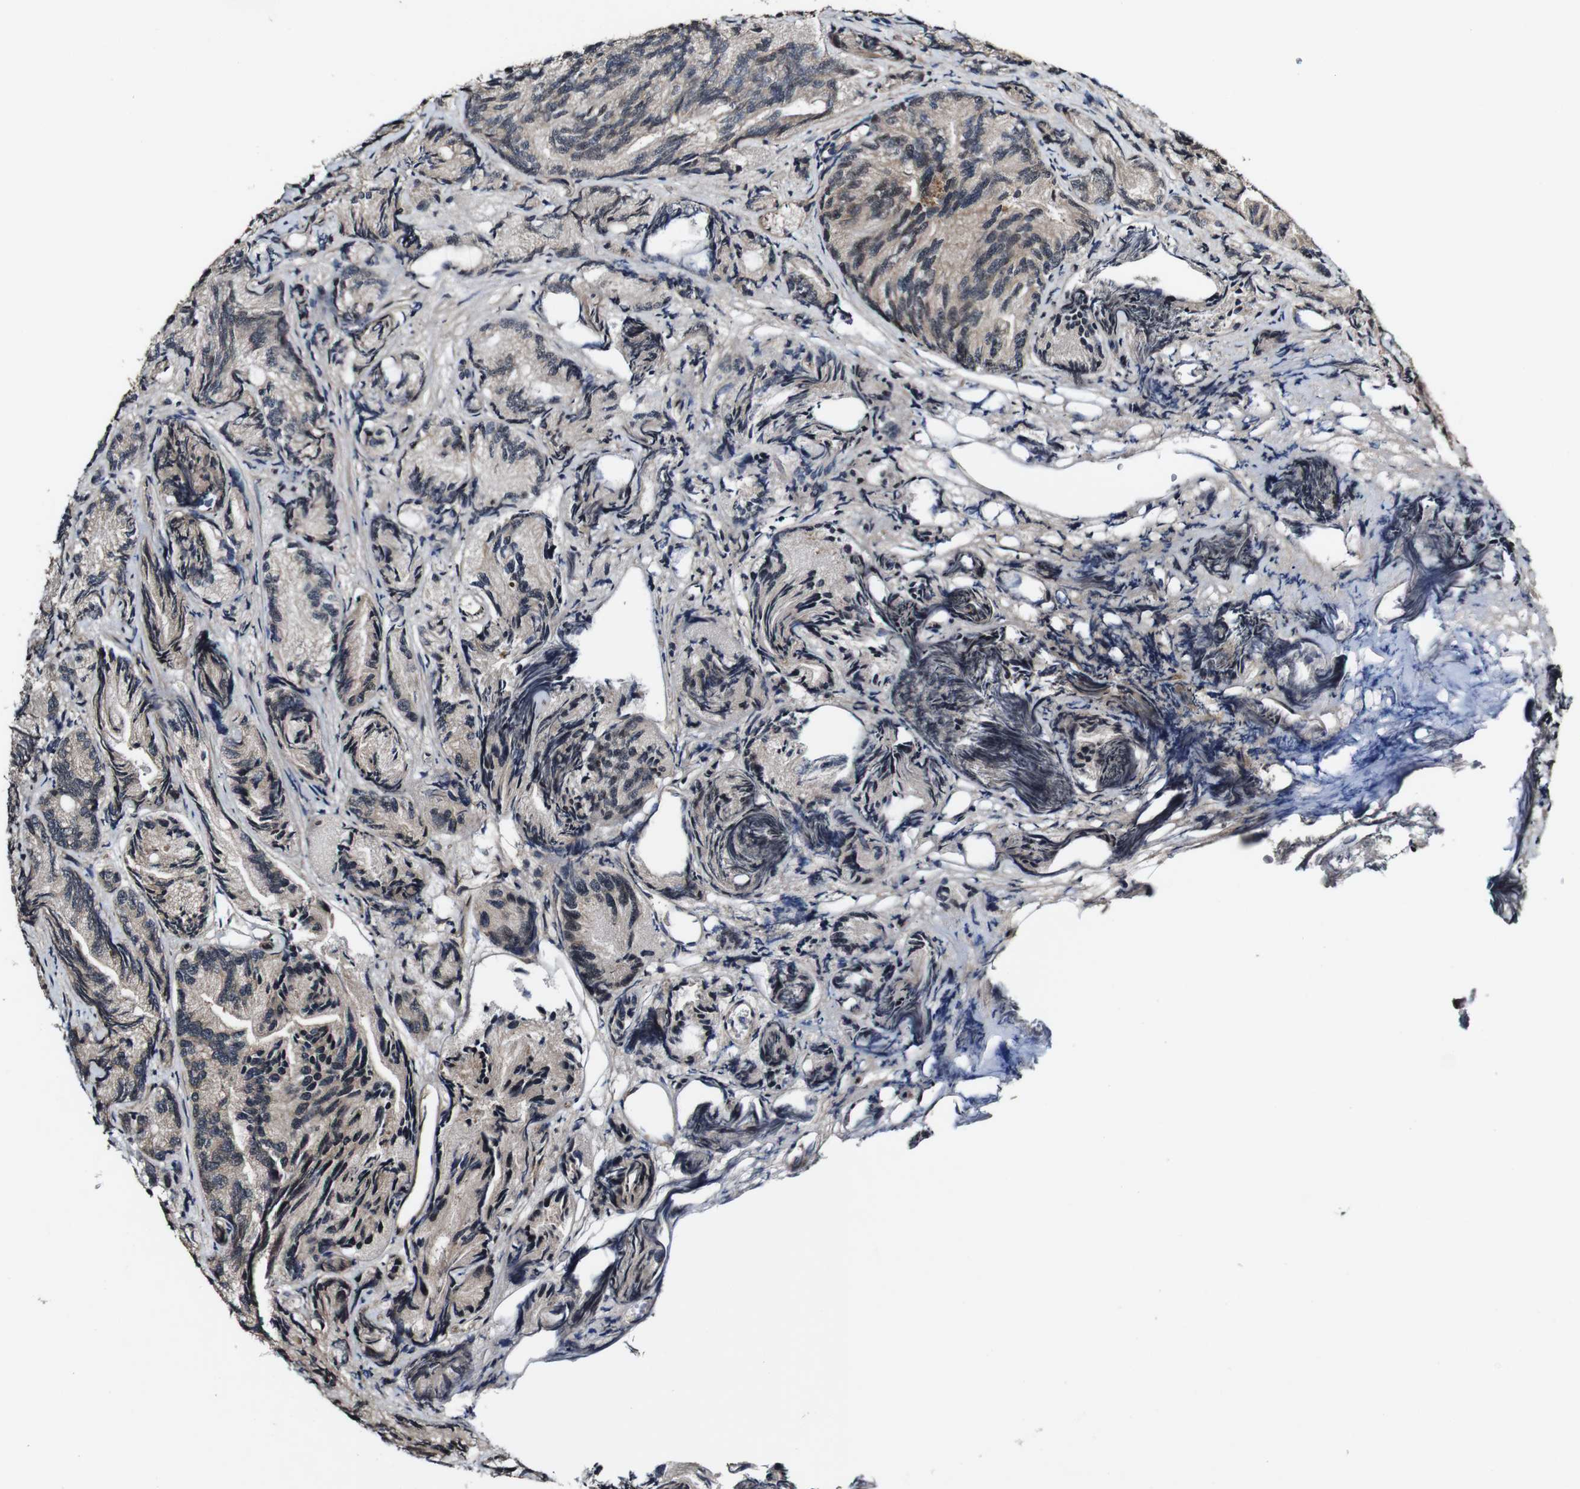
{"staining": {"intensity": "weak", "quantity": ">75%", "location": "cytoplasmic/membranous"}, "tissue": "prostate cancer", "cell_type": "Tumor cells", "image_type": "cancer", "snomed": [{"axis": "morphology", "description": "Adenocarcinoma, Low grade"}, {"axis": "topography", "description": "Prostate"}], "caption": "A brown stain highlights weak cytoplasmic/membranous expression of a protein in low-grade adenocarcinoma (prostate) tumor cells. (Brightfield microscopy of DAB IHC at high magnification).", "gene": "BTN3A3", "patient": {"sex": "male", "age": 89}}